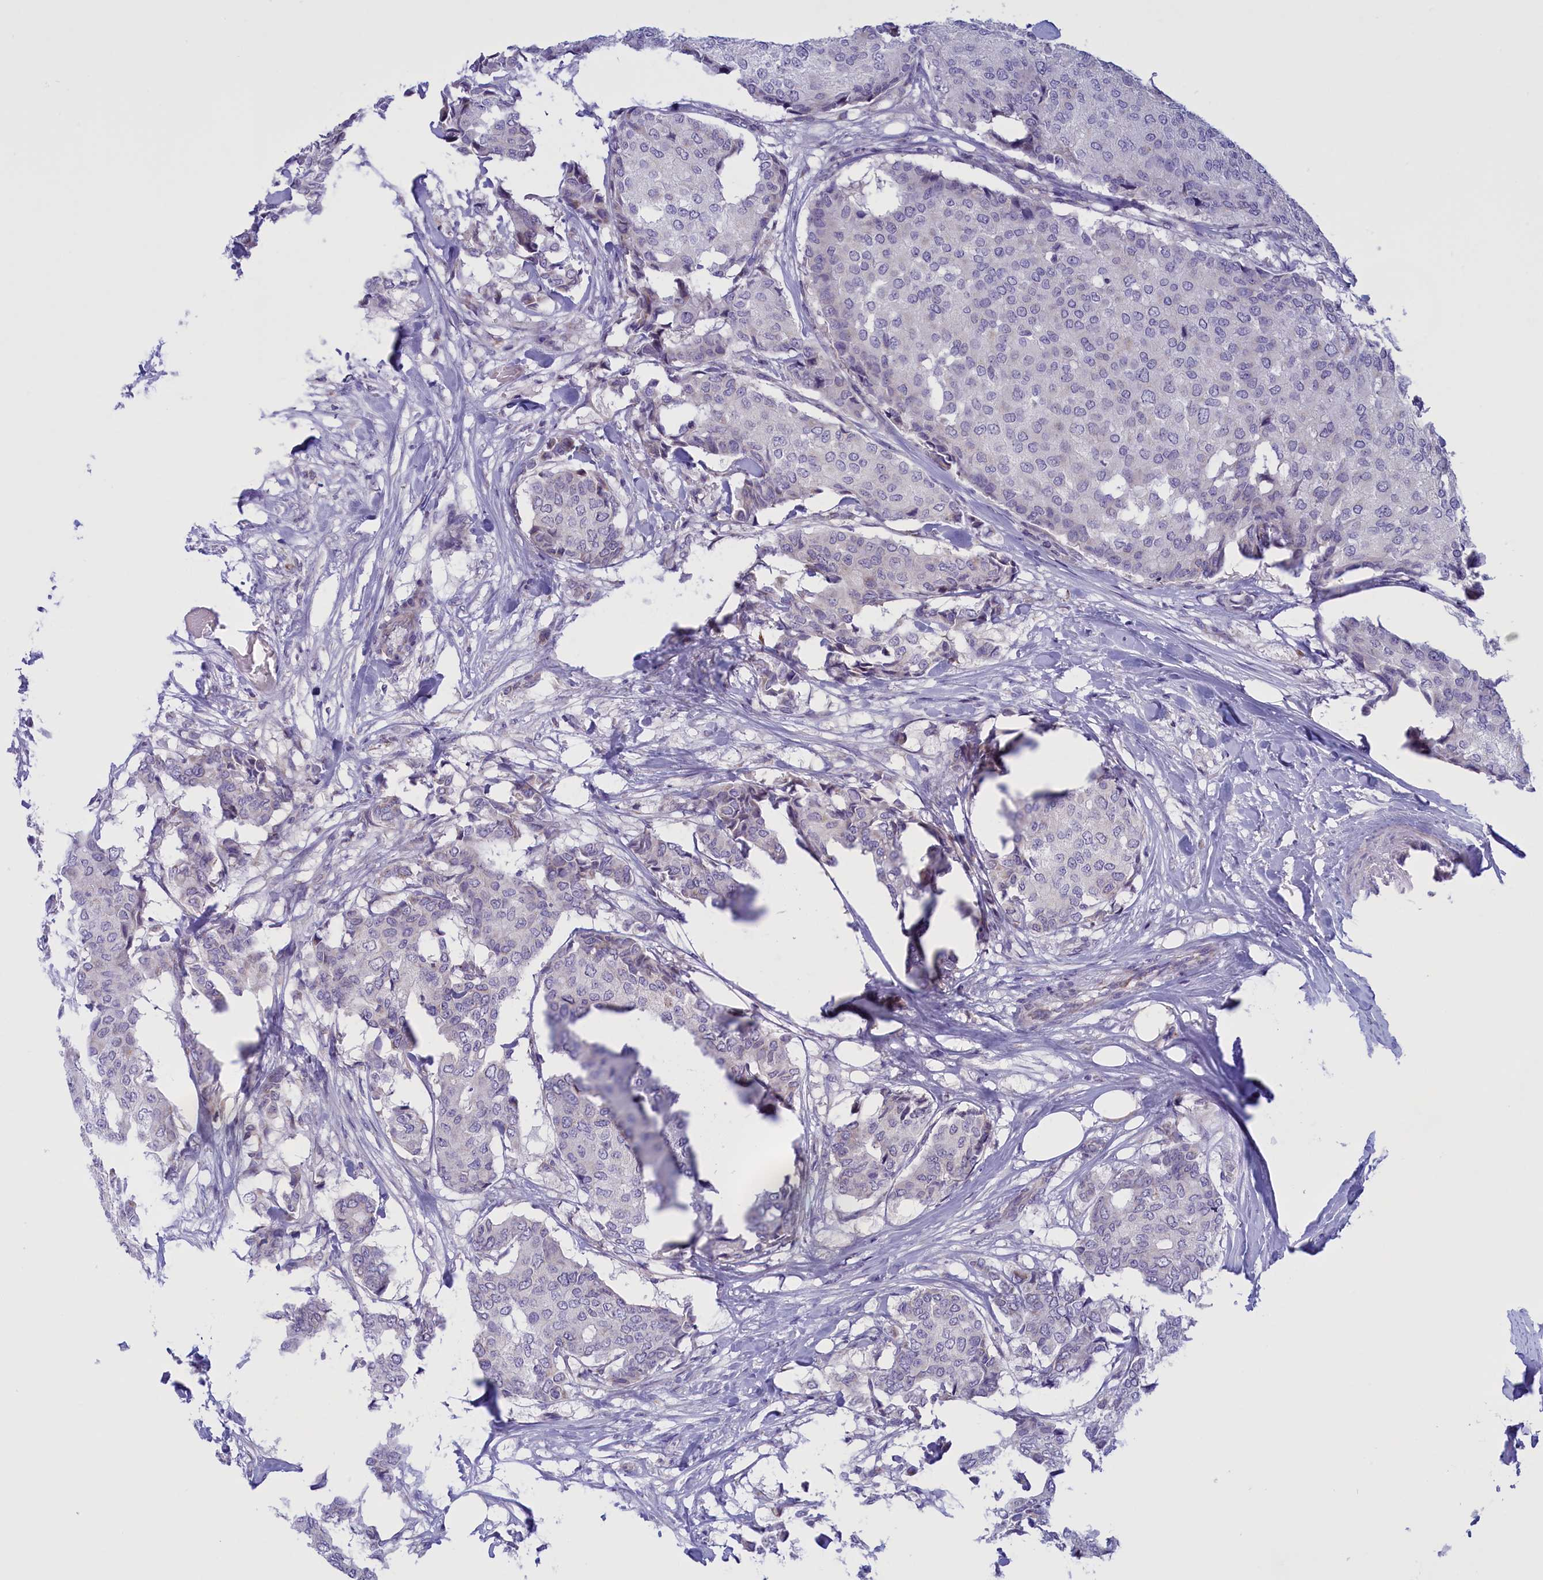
{"staining": {"intensity": "negative", "quantity": "none", "location": "none"}, "tissue": "breast cancer", "cell_type": "Tumor cells", "image_type": "cancer", "snomed": [{"axis": "morphology", "description": "Duct carcinoma"}, {"axis": "topography", "description": "Breast"}], "caption": "Tumor cells are negative for brown protein staining in breast cancer (intraductal carcinoma).", "gene": "FAM149B1", "patient": {"sex": "female", "age": 75}}